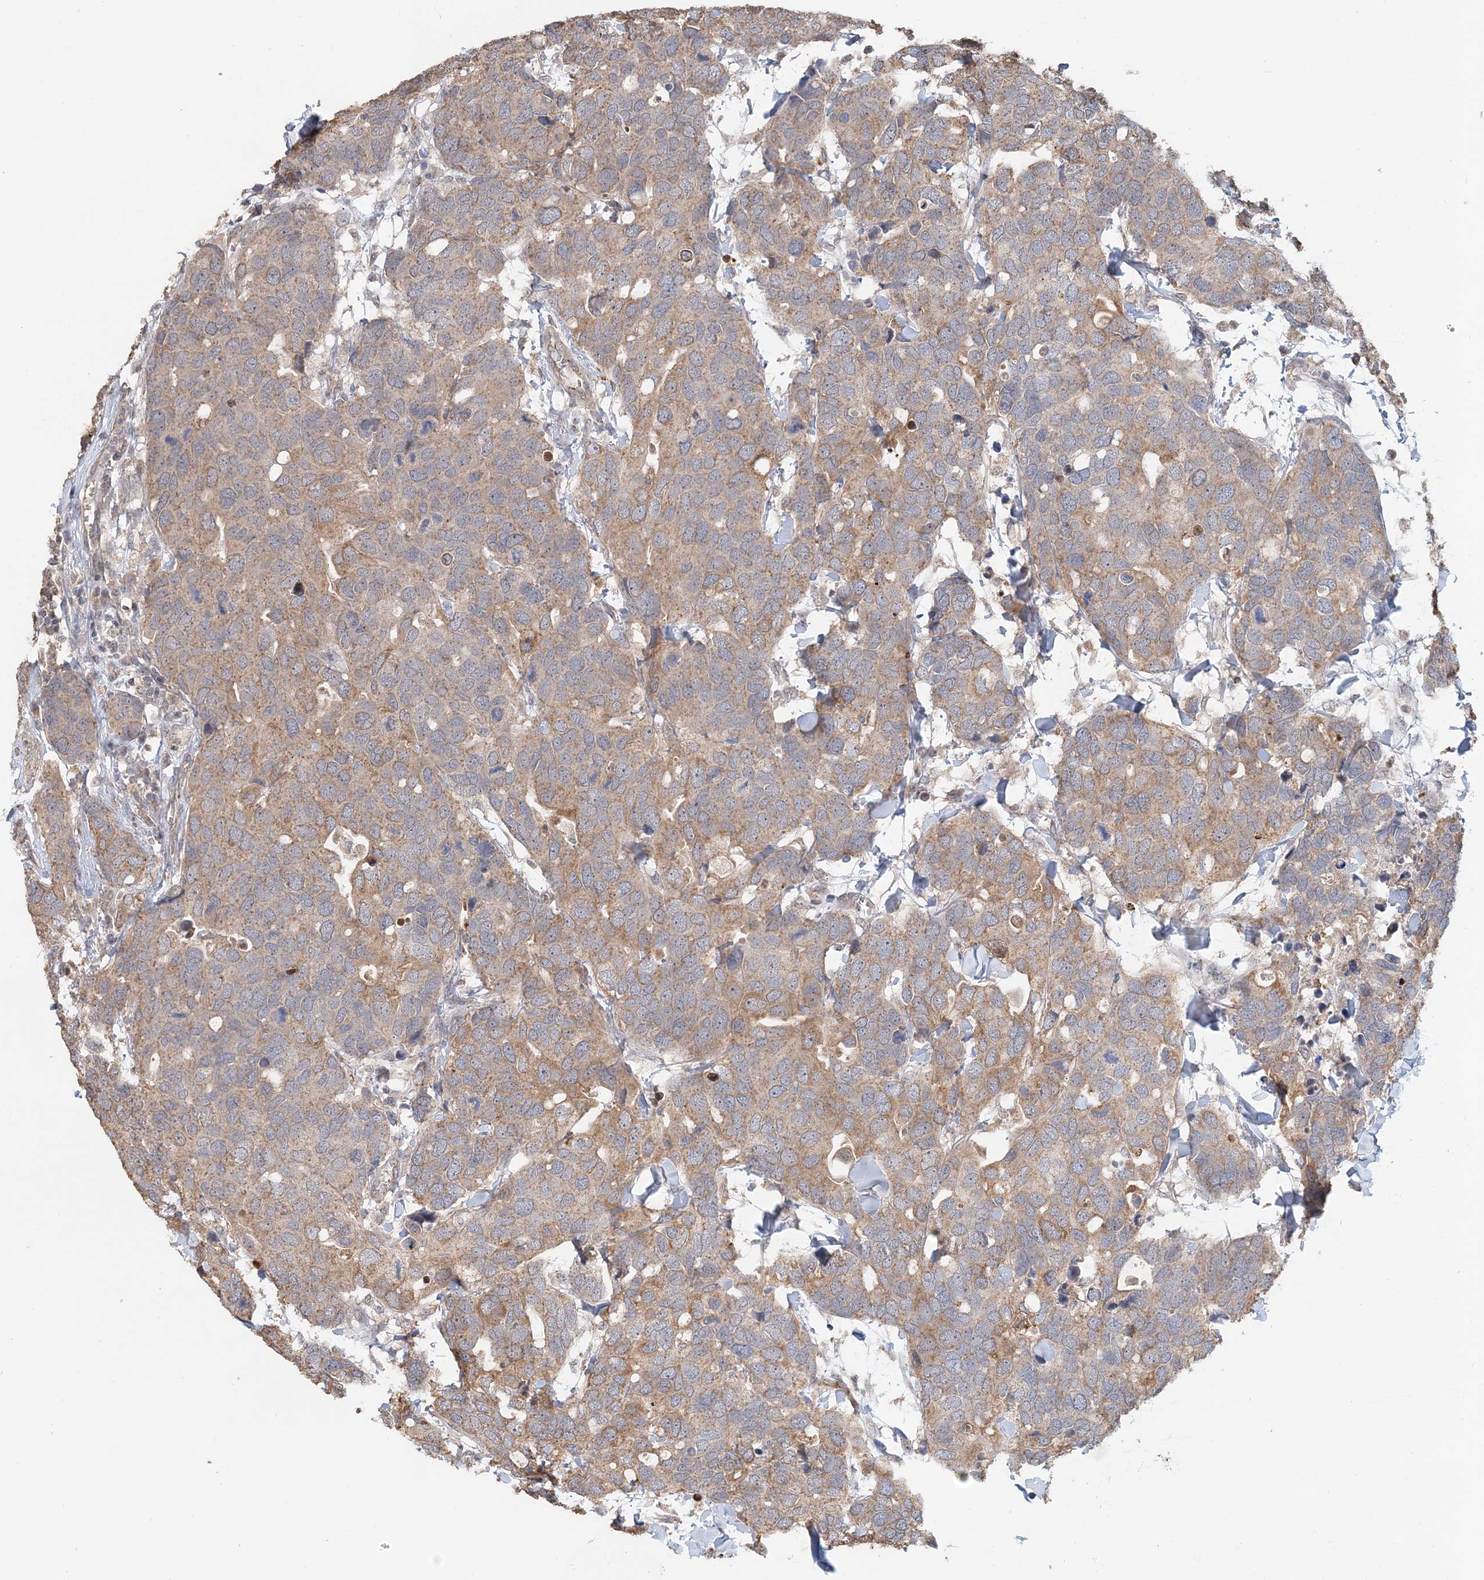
{"staining": {"intensity": "moderate", "quantity": ">75%", "location": "cytoplasmic/membranous"}, "tissue": "breast cancer", "cell_type": "Tumor cells", "image_type": "cancer", "snomed": [{"axis": "morphology", "description": "Duct carcinoma"}, {"axis": "topography", "description": "Breast"}], "caption": "IHC histopathology image of neoplastic tissue: human breast cancer stained using immunohistochemistry demonstrates medium levels of moderate protein expression localized specifically in the cytoplasmic/membranous of tumor cells, appearing as a cytoplasmic/membranous brown color.", "gene": "FBXO38", "patient": {"sex": "female", "age": 83}}